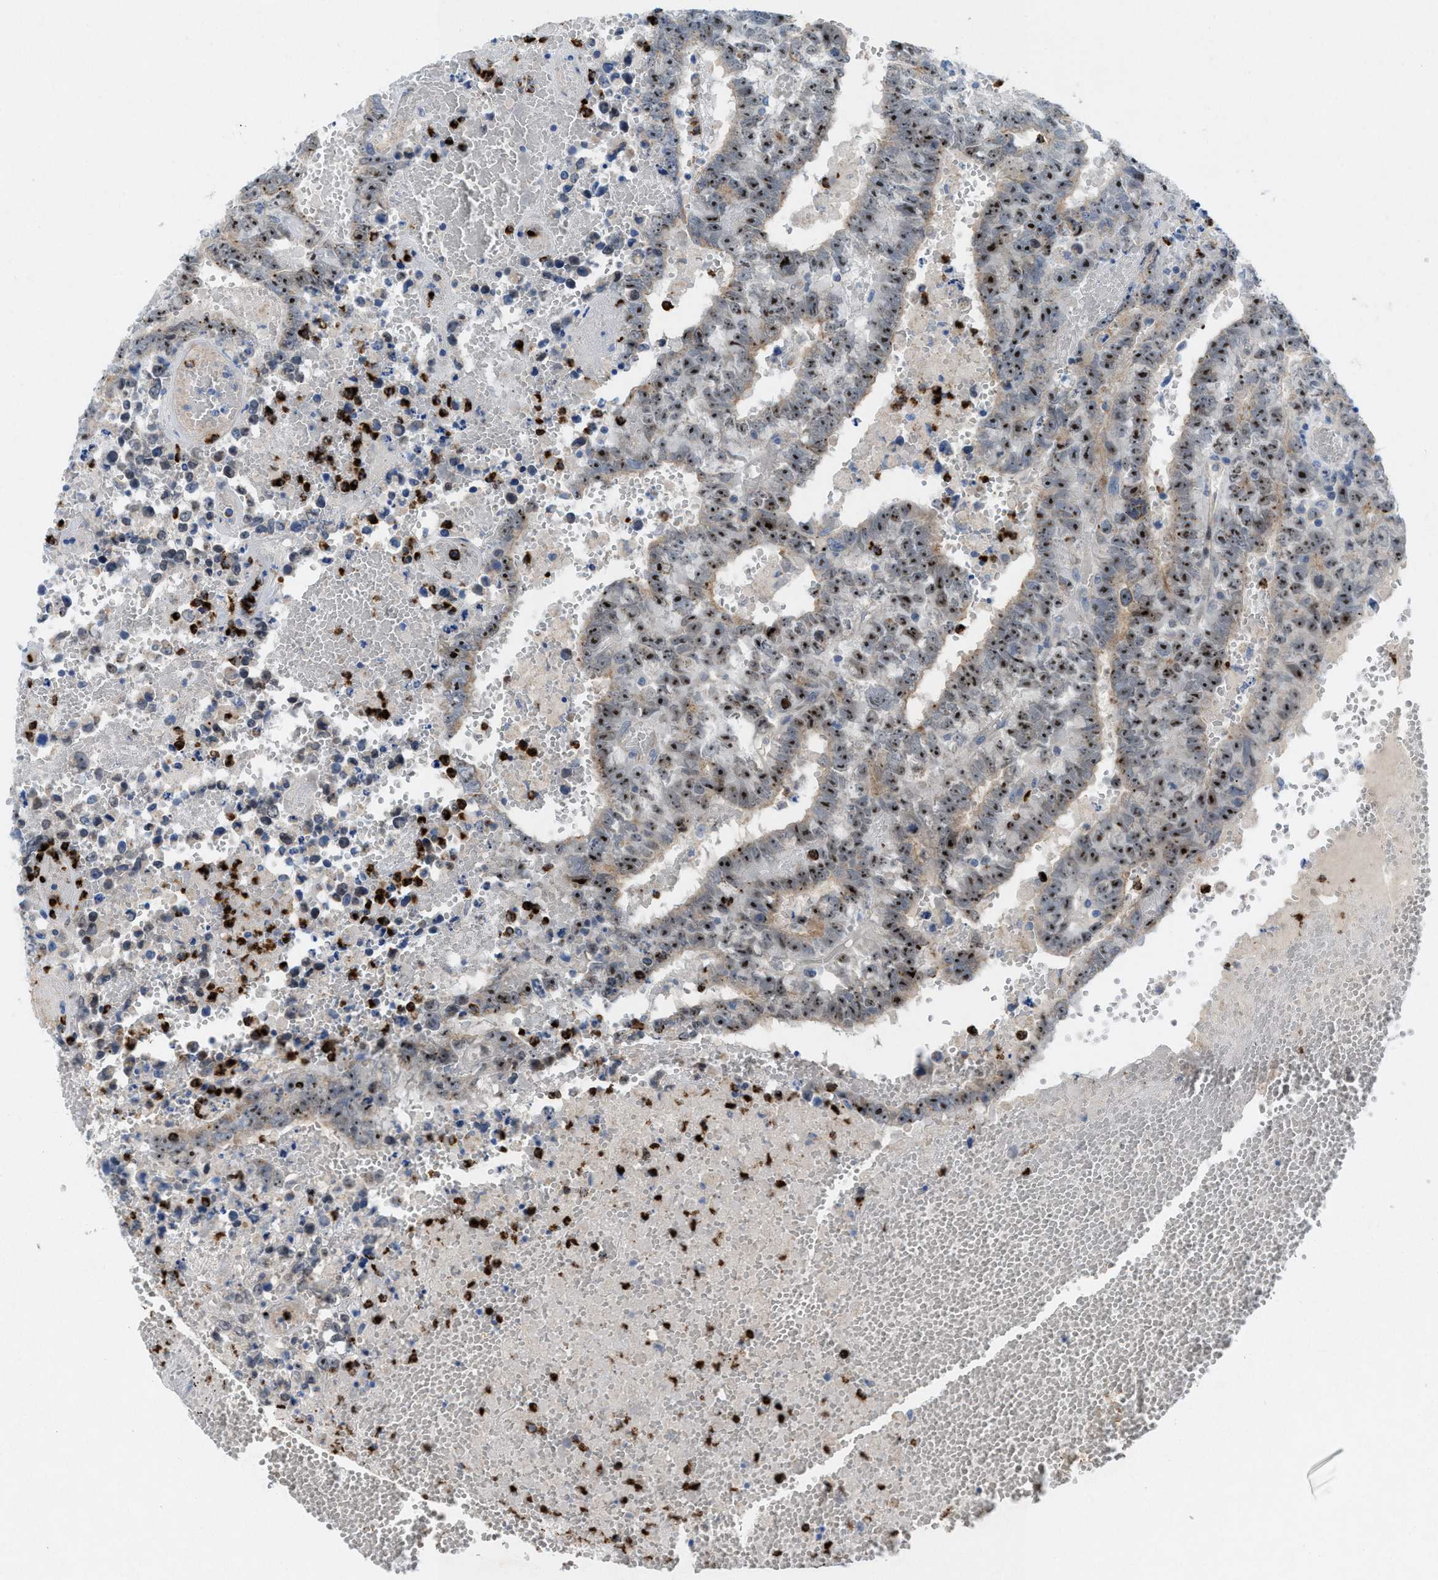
{"staining": {"intensity": "moderate", "quantity": ">75%", "location": "nuclear"}, "tissue": "testis cancer", "cell_type": "Tumor cells", "image_type": "cancer", "snomed": [{"axis": "morphology", "description": "Carcinoma, Embryonal, NOS"}, {"axis": "topography", "description": "Testis"}], "caption": "Testis cancer tissue shows moderate nuclear staining in approximately >75% of tumor cells", "gene": "CMTM1", "patient": {"sex": "male", "age": 25}}